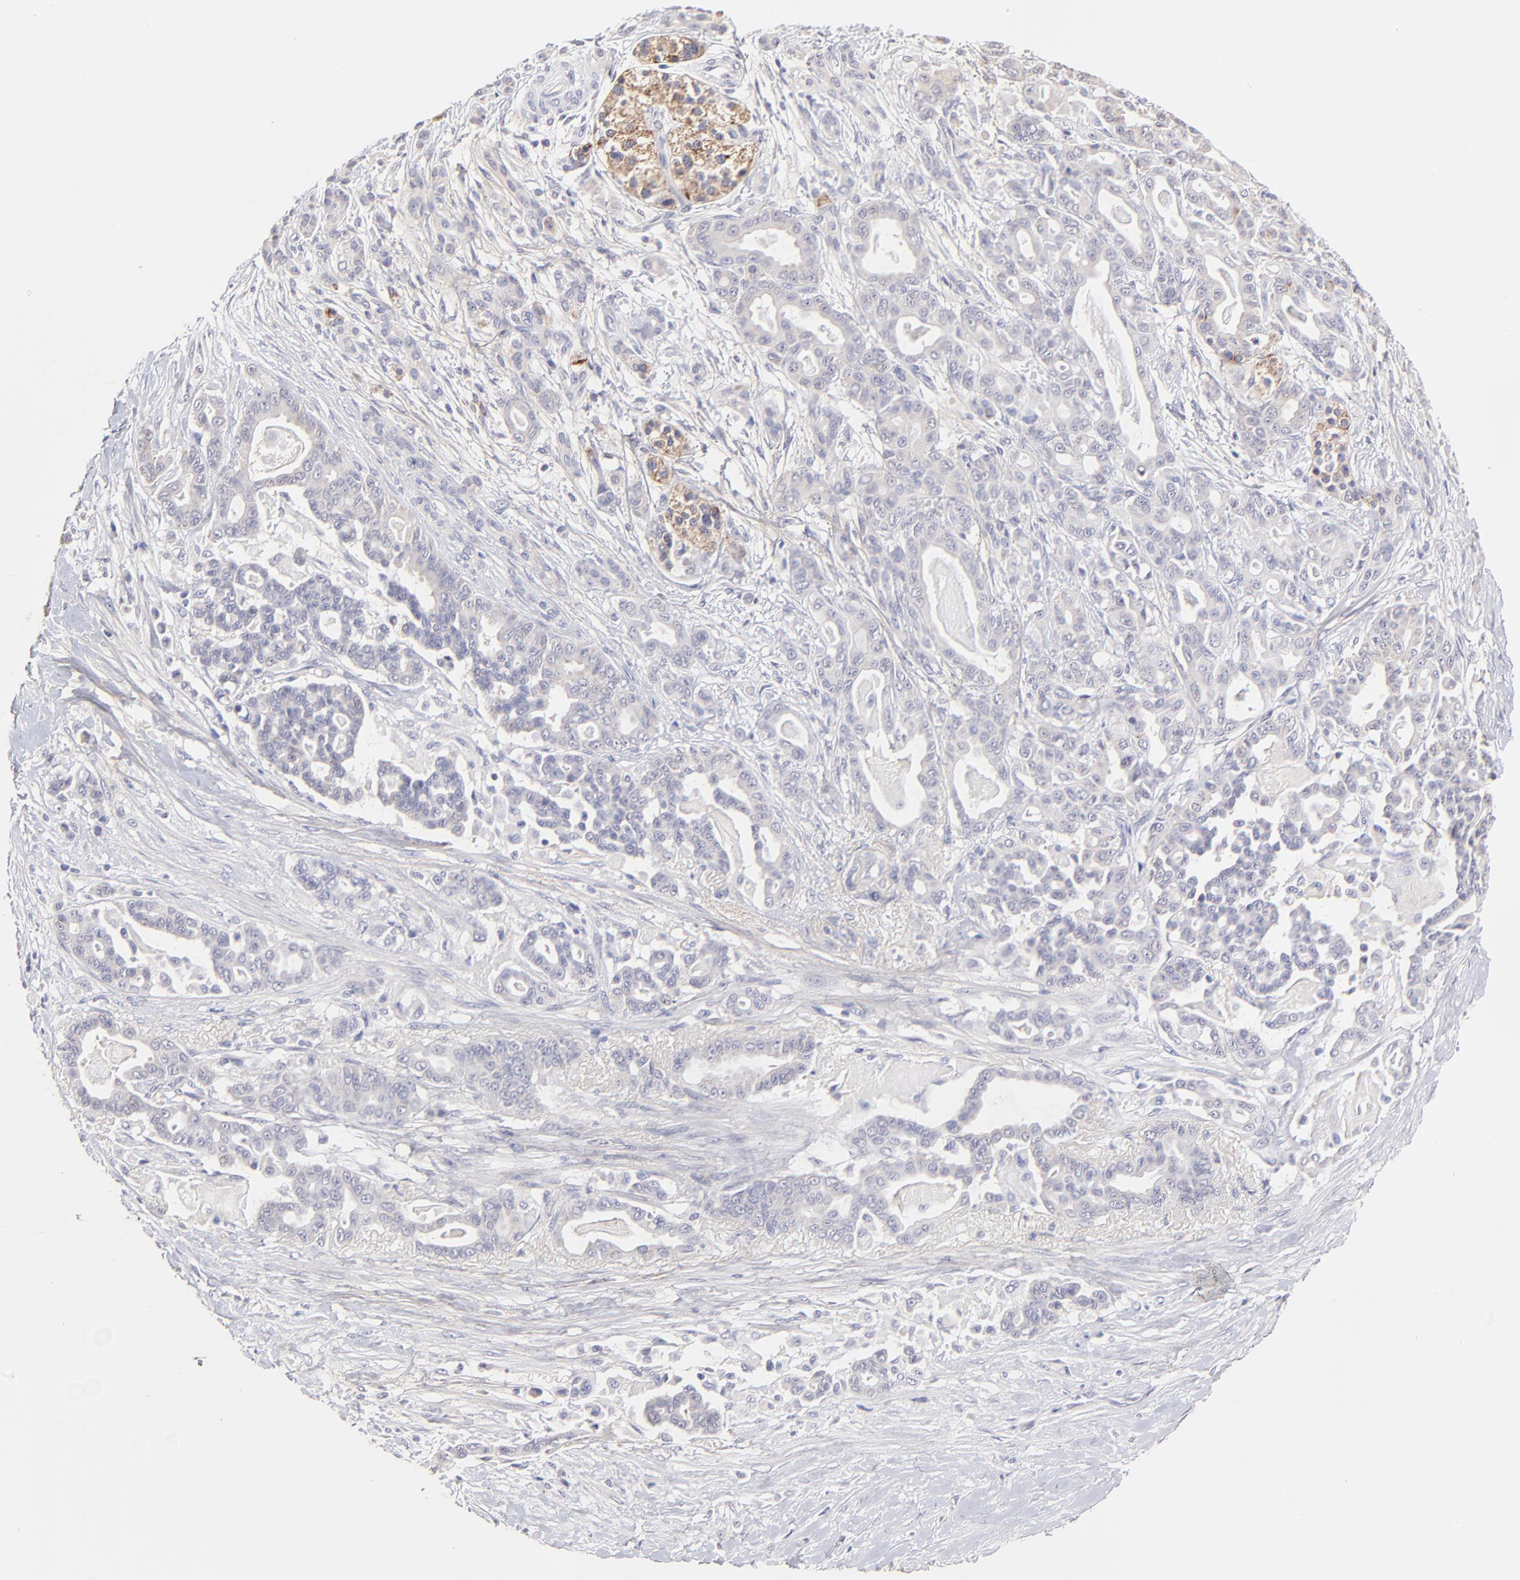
{"staining": {"intensity": "negative", "quantity": "none", "location": "none"}, "tissue": "pancreatic cancer", "cell_type": "Tumor cells", "image_type": "cancer", "snomed": [{"axis": "morphology", "description": "Adenocarcinoma, NOS"}, {"axis": "topography", "description": "Pancreas"}], "caption": "IHC image of neoplastic tissue: human adenocarcinoma (pancreatic) stained with DAB (3,3'-diaminobenzidine) displays no significant protein staining in tumor cells. The staining is performed using DAB (3,3'-diaminobenzidine) brown chromogen with nuclei counter-stained in using hematoxylin.", "gene": "BTG2", "patient": {"sex": "male", "age": 63}}